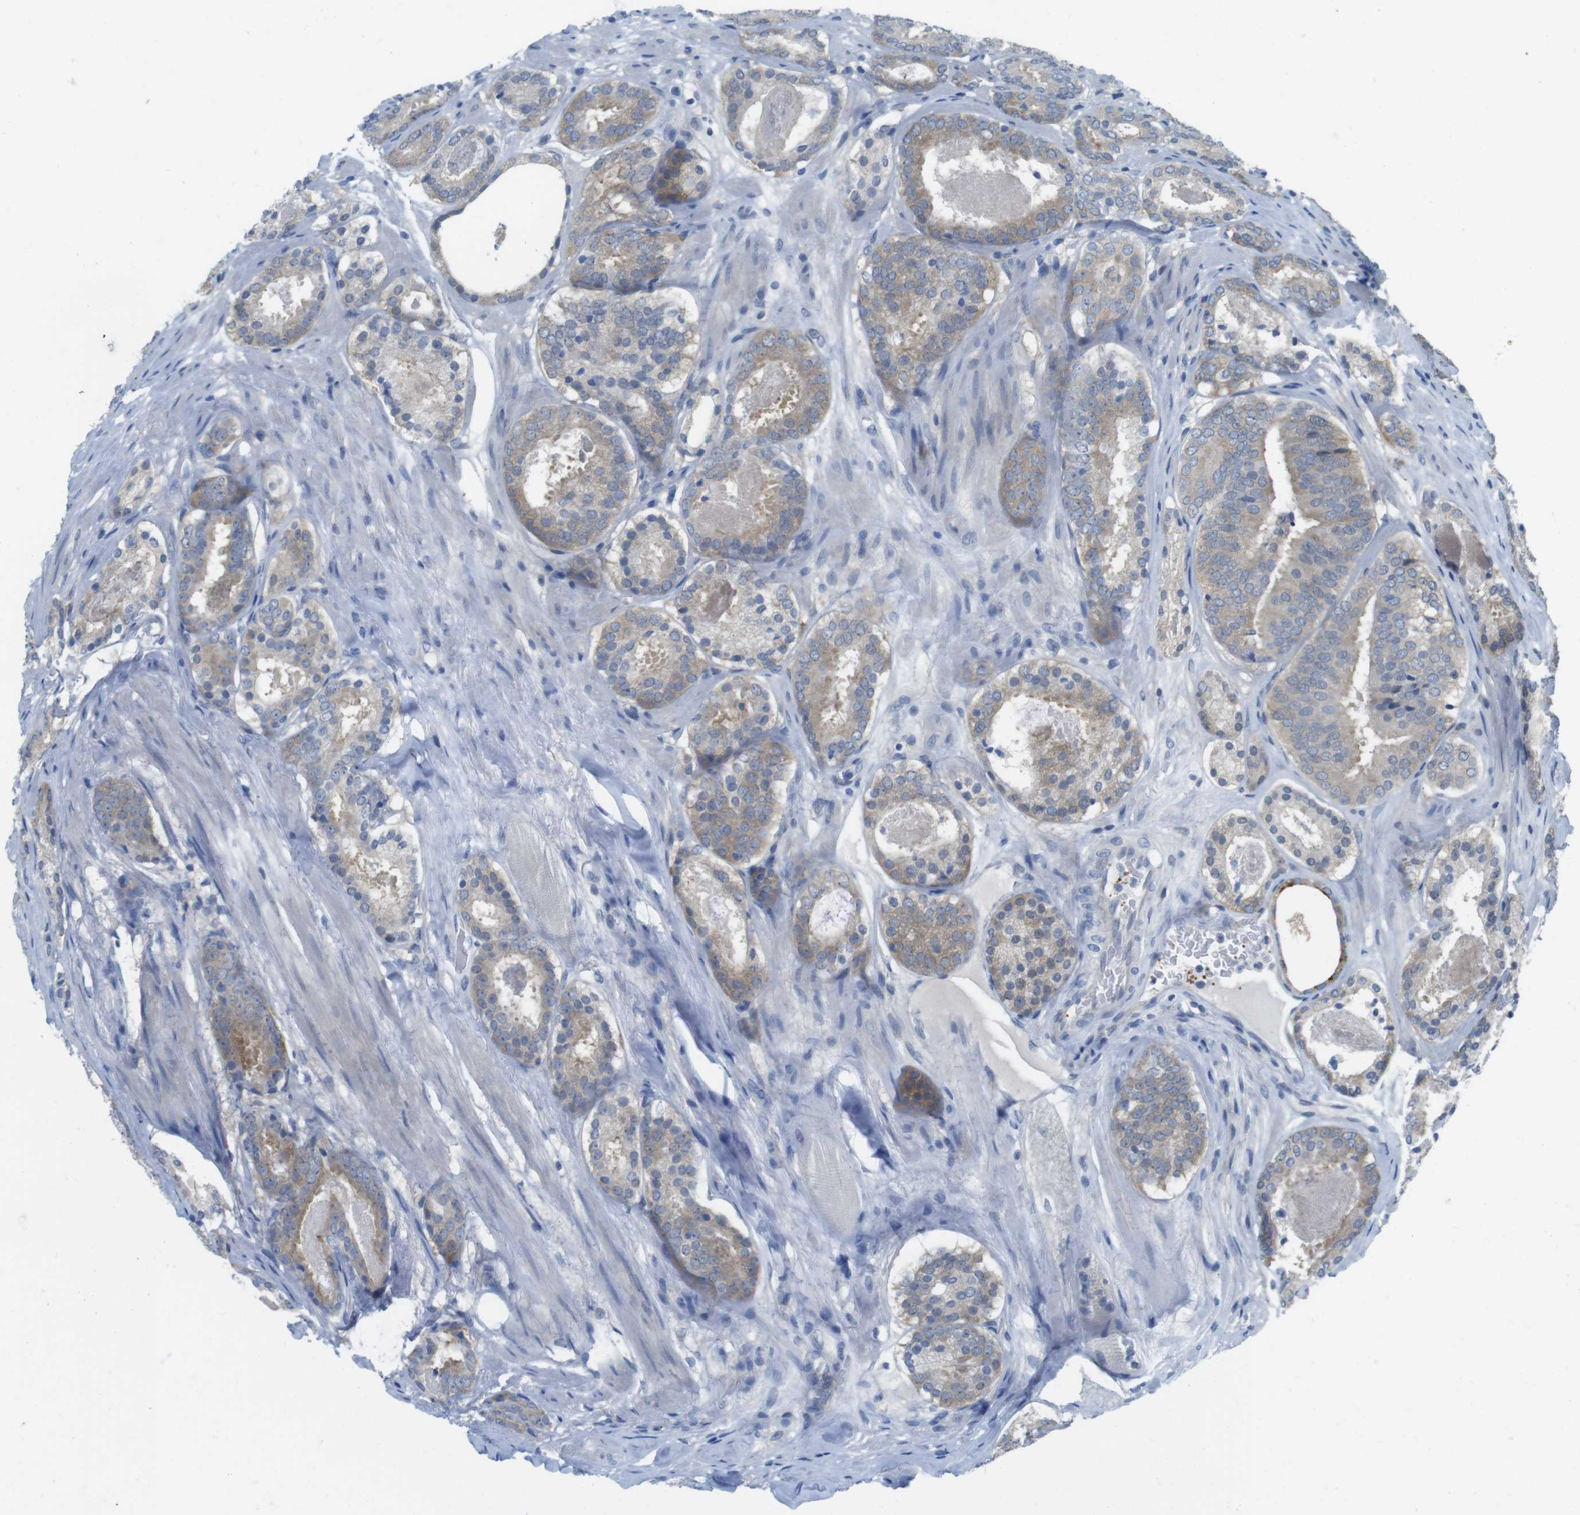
{"staining": {"intensity": "moderate", "quantity": ">75%", "location": "cytoplasmic/membranous"}, "tissue": "prostate cancer", "cell_type": "Tumor cells", "image_type": "cancer", "snomed": [{"axis": "morphology", "description": "Adenocarcinoma, Low grade"}, {"axis": "topography", "description": "Prostate"}], "caption": "Prostate cancer tissue reveals moderate cytoplasmic/membranous staining in about >75% of tumor cells, visualized by immunohistochemistry. The protein of interest is stained brown, and the nuclei are stained in blue (DAB IHC with brightfield microscopy, high magnification).", "gene": "CASP2", "patient": {"sex": "male", "age": 69}}